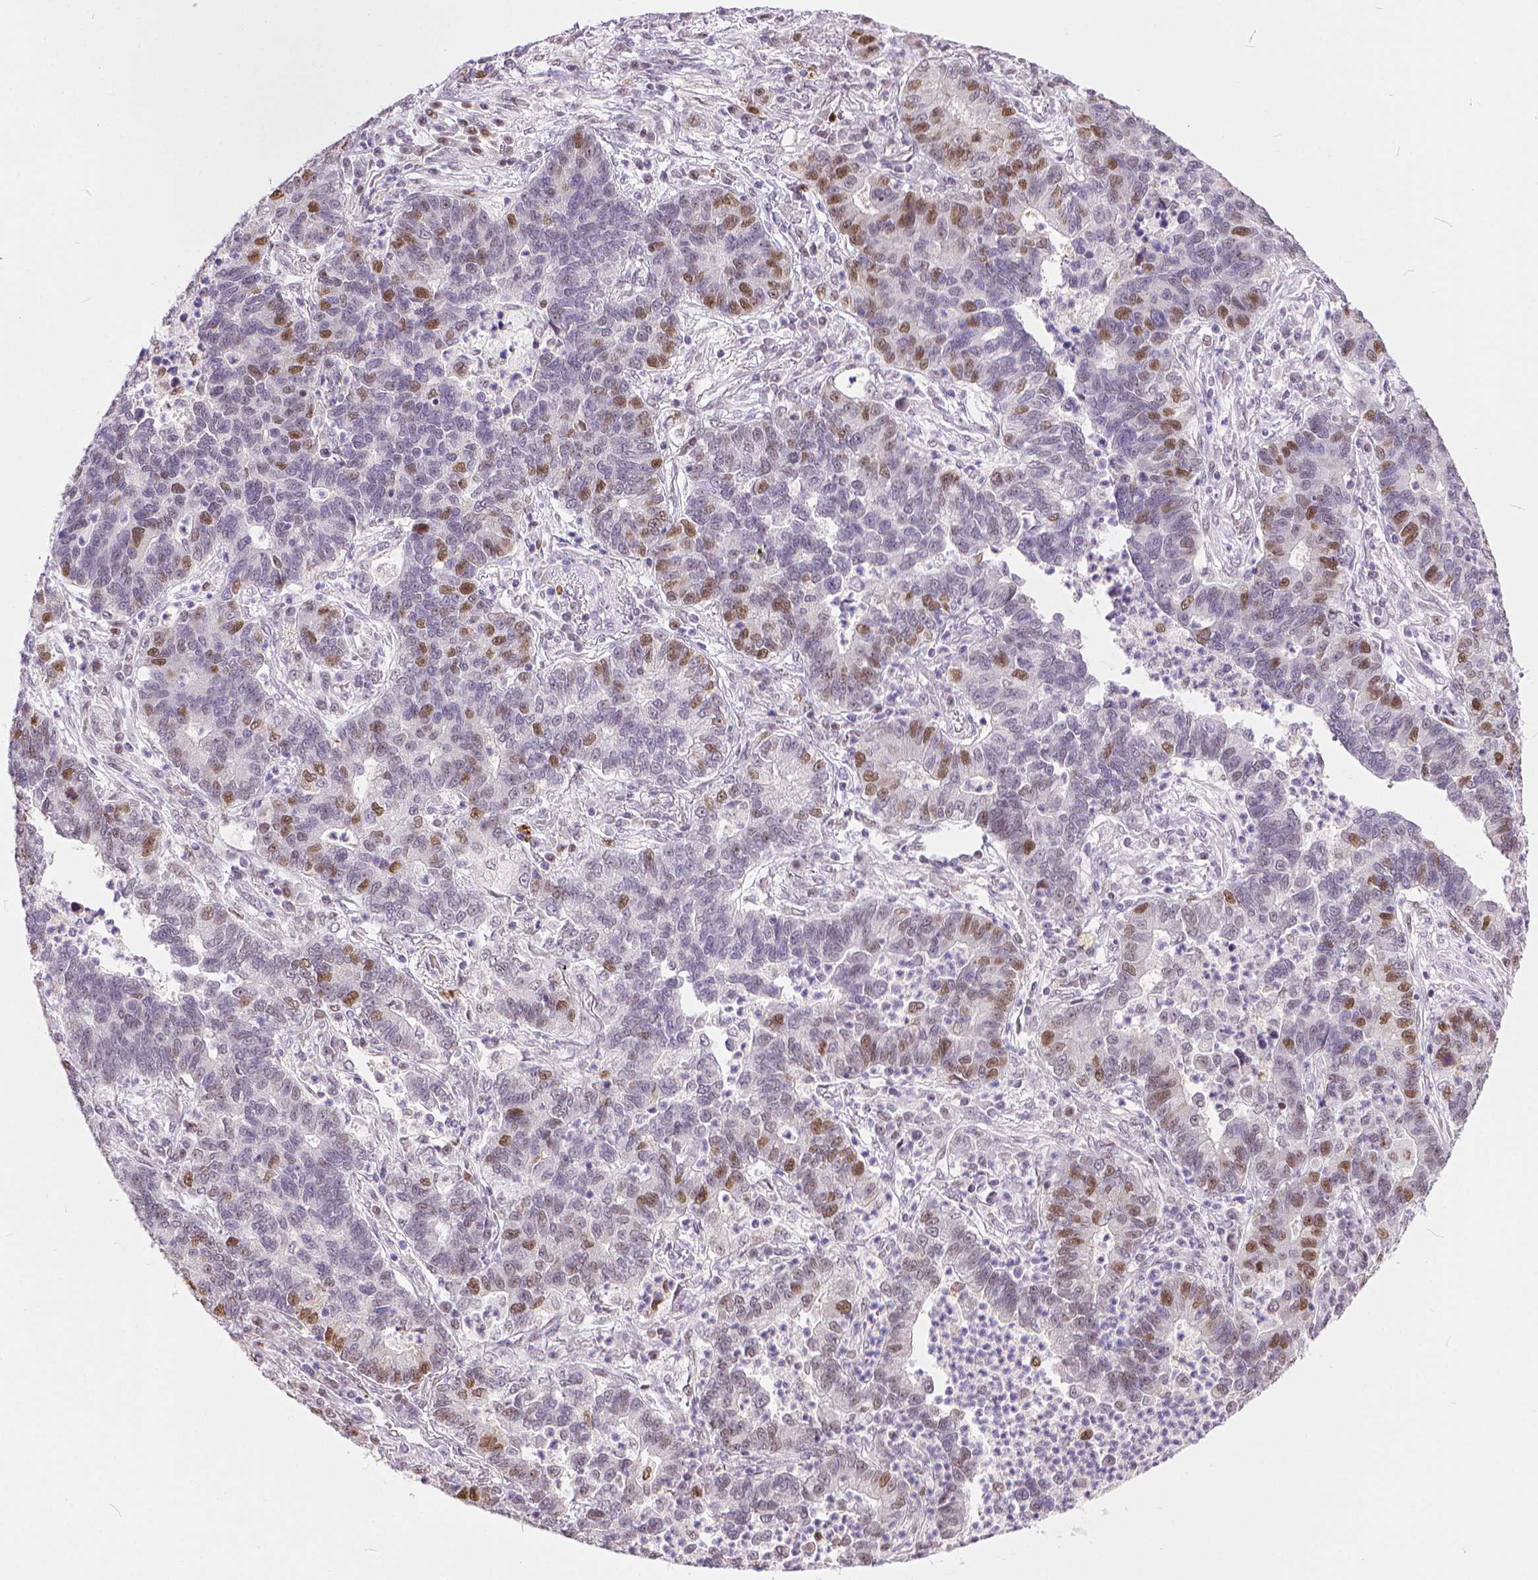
{"staining": {"intensity": "moderate", "quantity": "<25%", "location": "nuclear"}, "tissue": "lung cancer", "cell_type": "Tumor cells", "image_type": "cancer", "snomed": [{"axis": "morphology", "description": "Adenocarcinoma, NOS"}, {"axis": "topography", "description": "Lung"}], "caption": "High-magnification brightfield microscopy of adenocarcinoma (lung) stained with DAB (brown) and counterstained with hematoxylin (blue). tumor cells exhibit moderate nuclear staining is seen in approximately<25% of cells.", "gene": "ERCC1", "patient": {"sex": "female", "age": 57}}